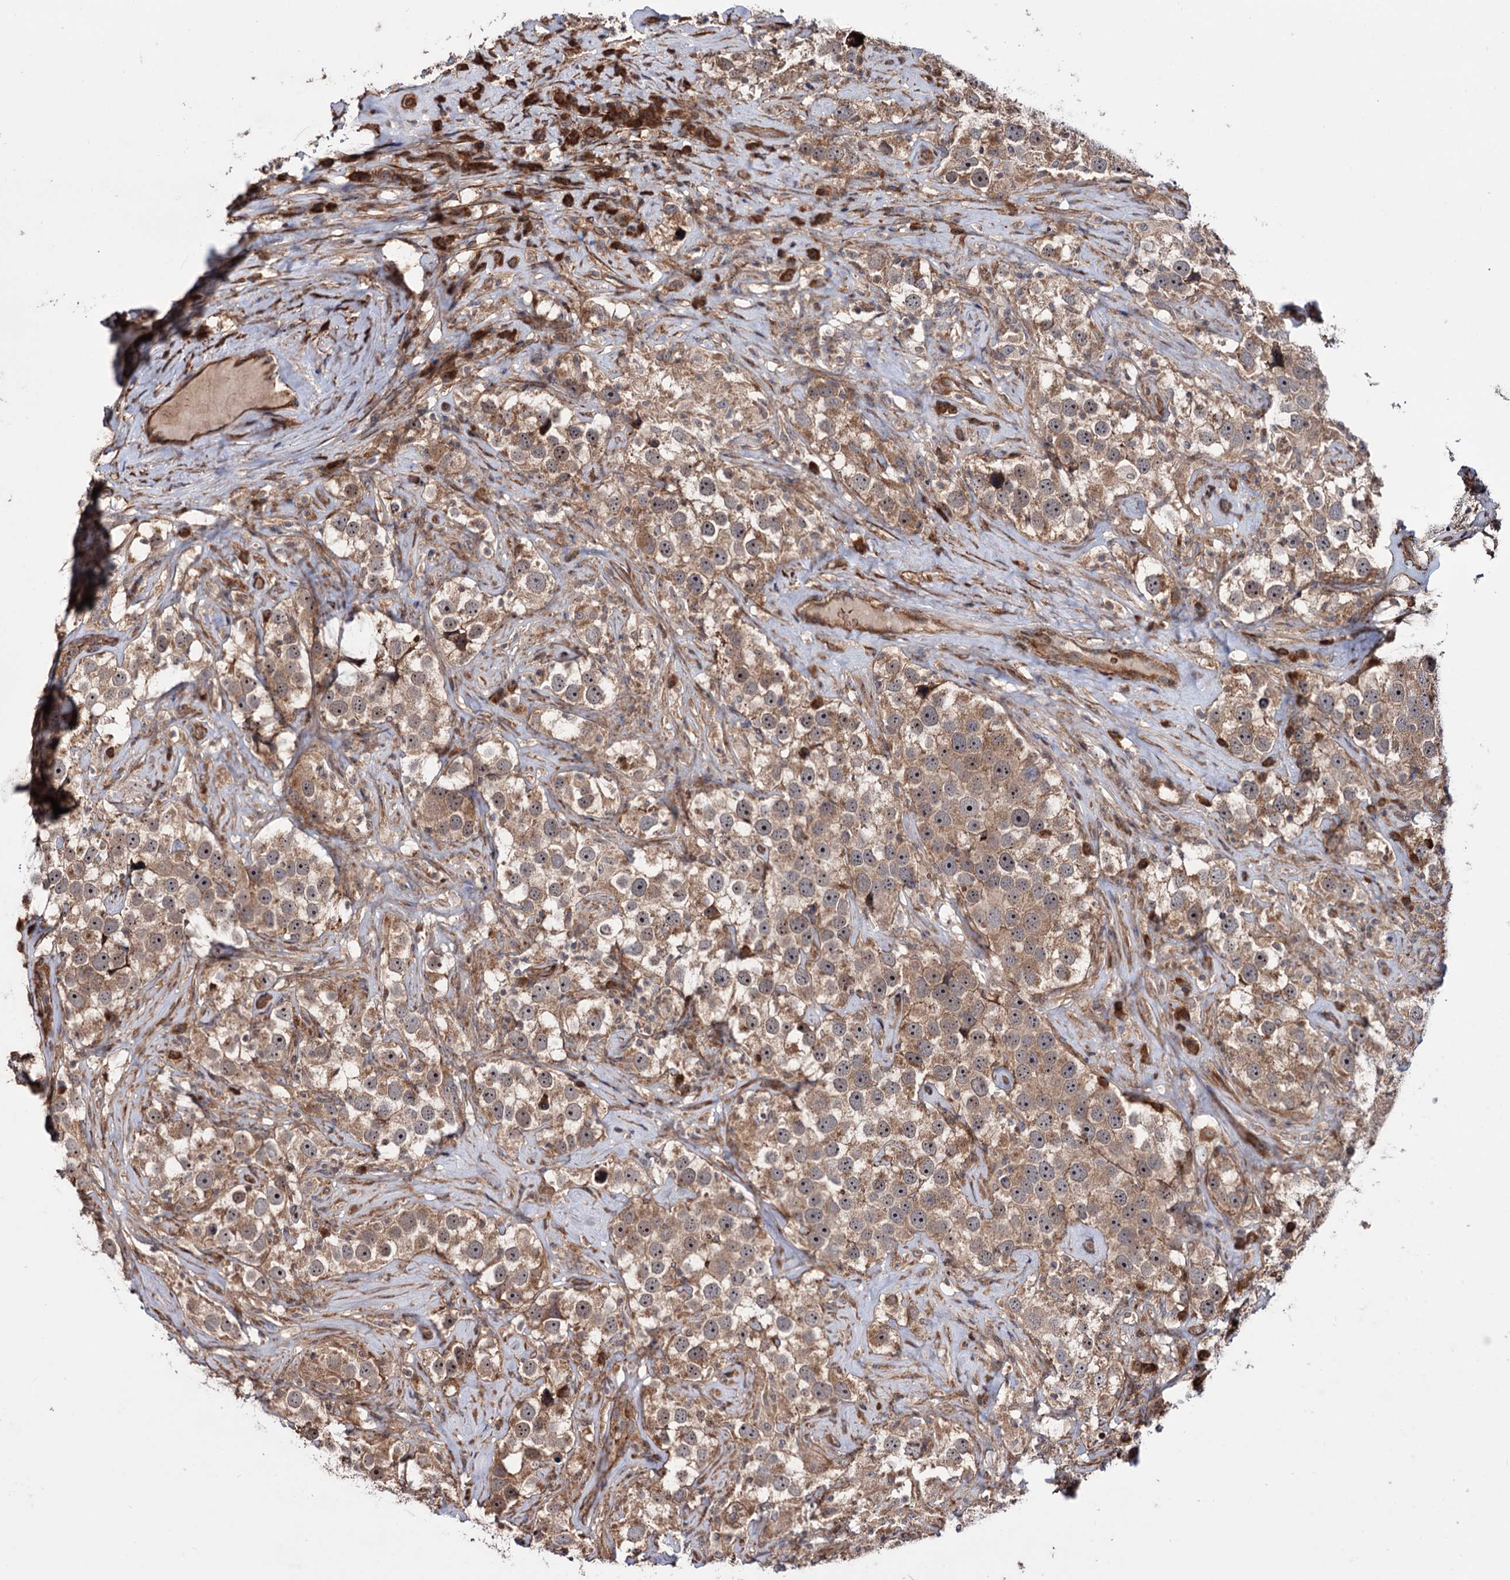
{"staining": {"intensity": "moderate", "quantity": ">75%", "location": "cytoplasmic/membranous"}, "tissue": "testis cancer", "cell_type": "Tumor cells", "image_type": "cancer", "snomed": [{"axis": "morphology", "description": "Seminoma, NOS"}, {"axis": "topography", "description": "Testis"}], "caption": "A histopathology image of testis cancer (seminoma) stained for a protein reveals moderate cytoplasmic/membranous brown staining in tumor cells.", "gene": "FERMT2", "patient": {"sex": "male", "age": 49}}